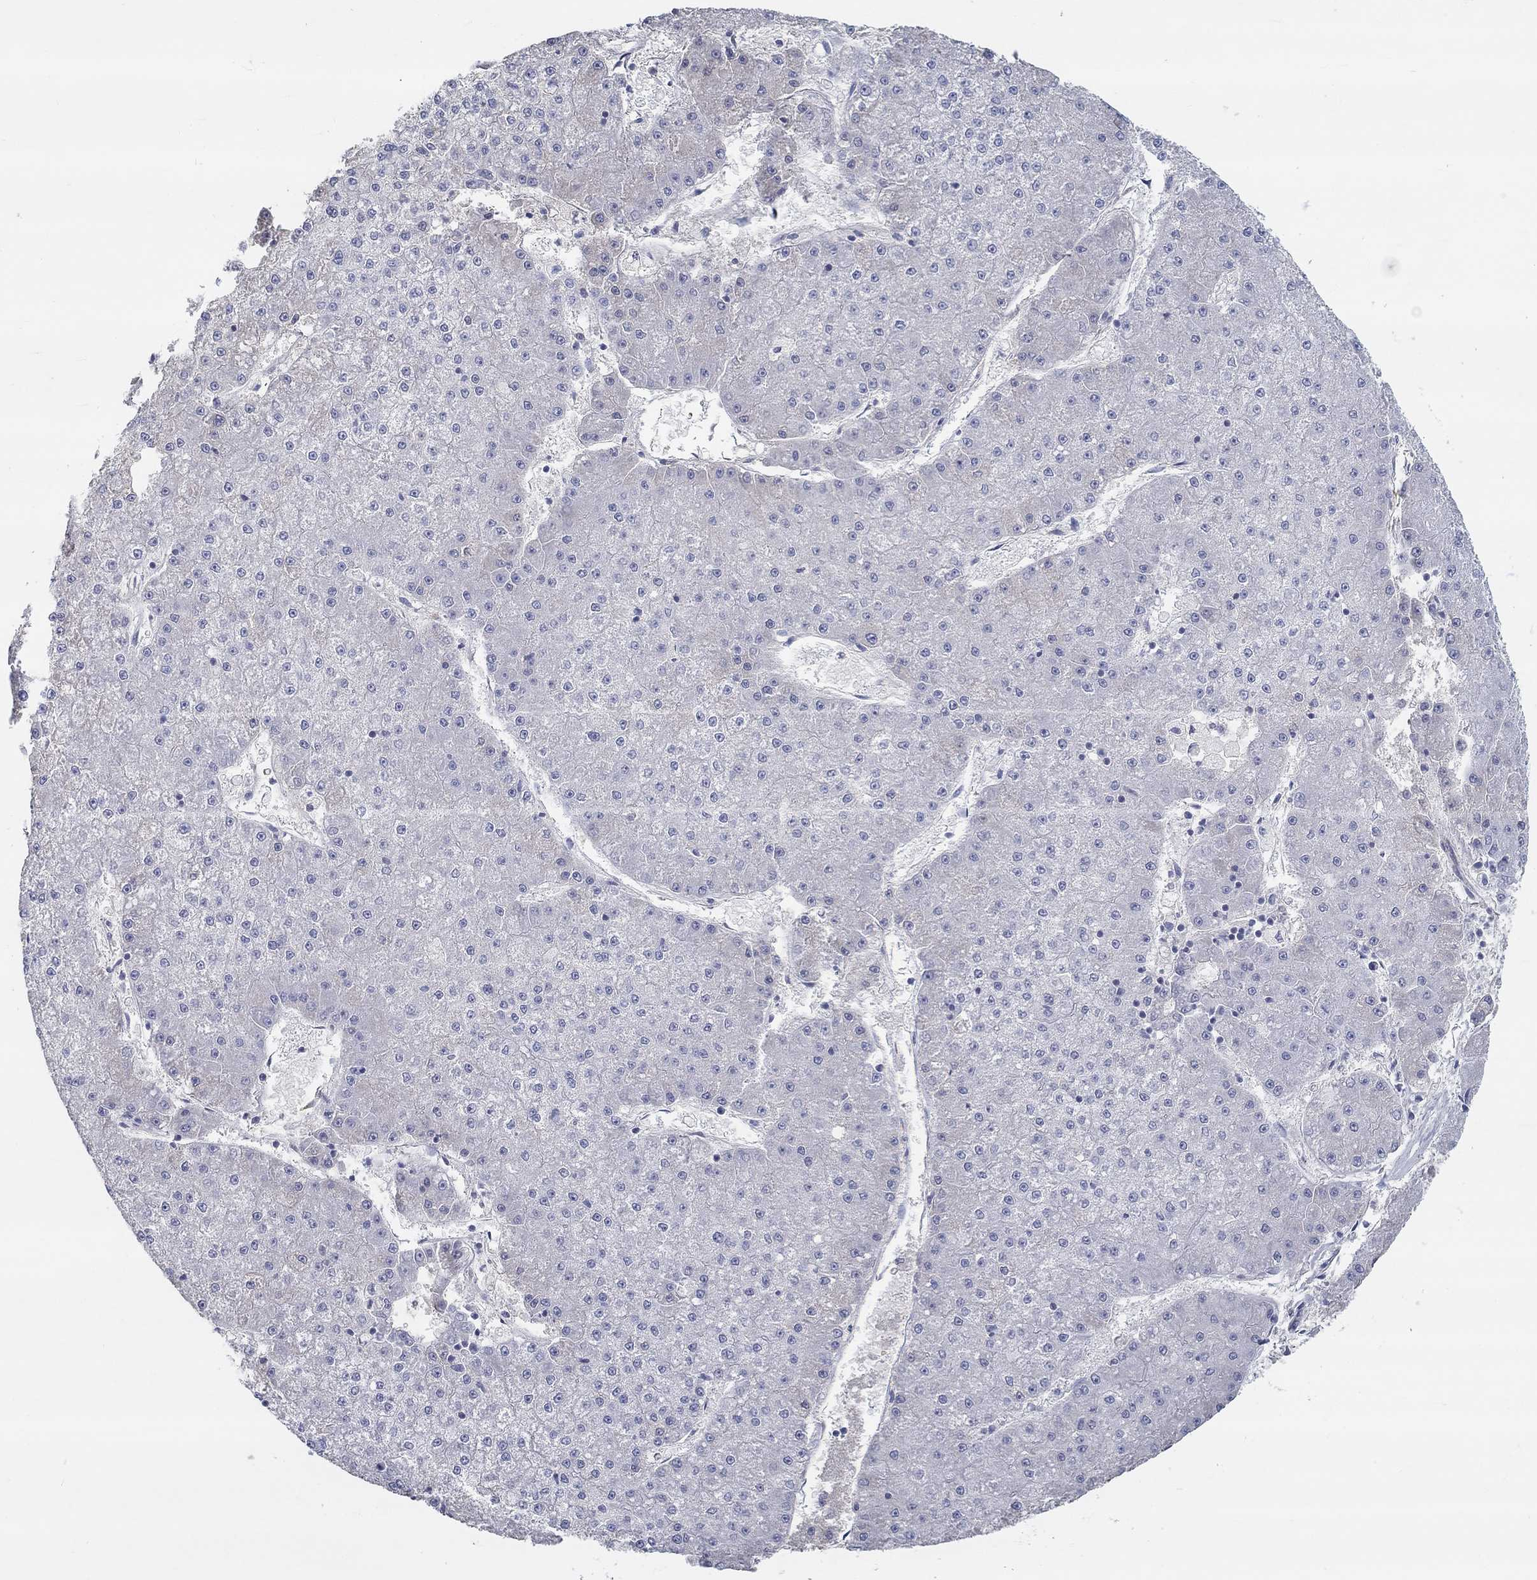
{"staining": {"intensity": "negative", "quantity": "none", "location": "none"}, "tissue": "liver cancer", "cell_type": "Tumor cells", "image_type": "cancer", "snomed": [{"axis": "morphology", "description": "Carcinoma, Hepatocellular, NOS"}, {"axis": "topography", "description": "Liver"}], "caption": "This is an immunohistochemistry micrograph of liver hepatocellular carcinoma. There is no staining in tumor cells.", "gene": "FGF2", "patient": {"sex": "male", "age": 73}}